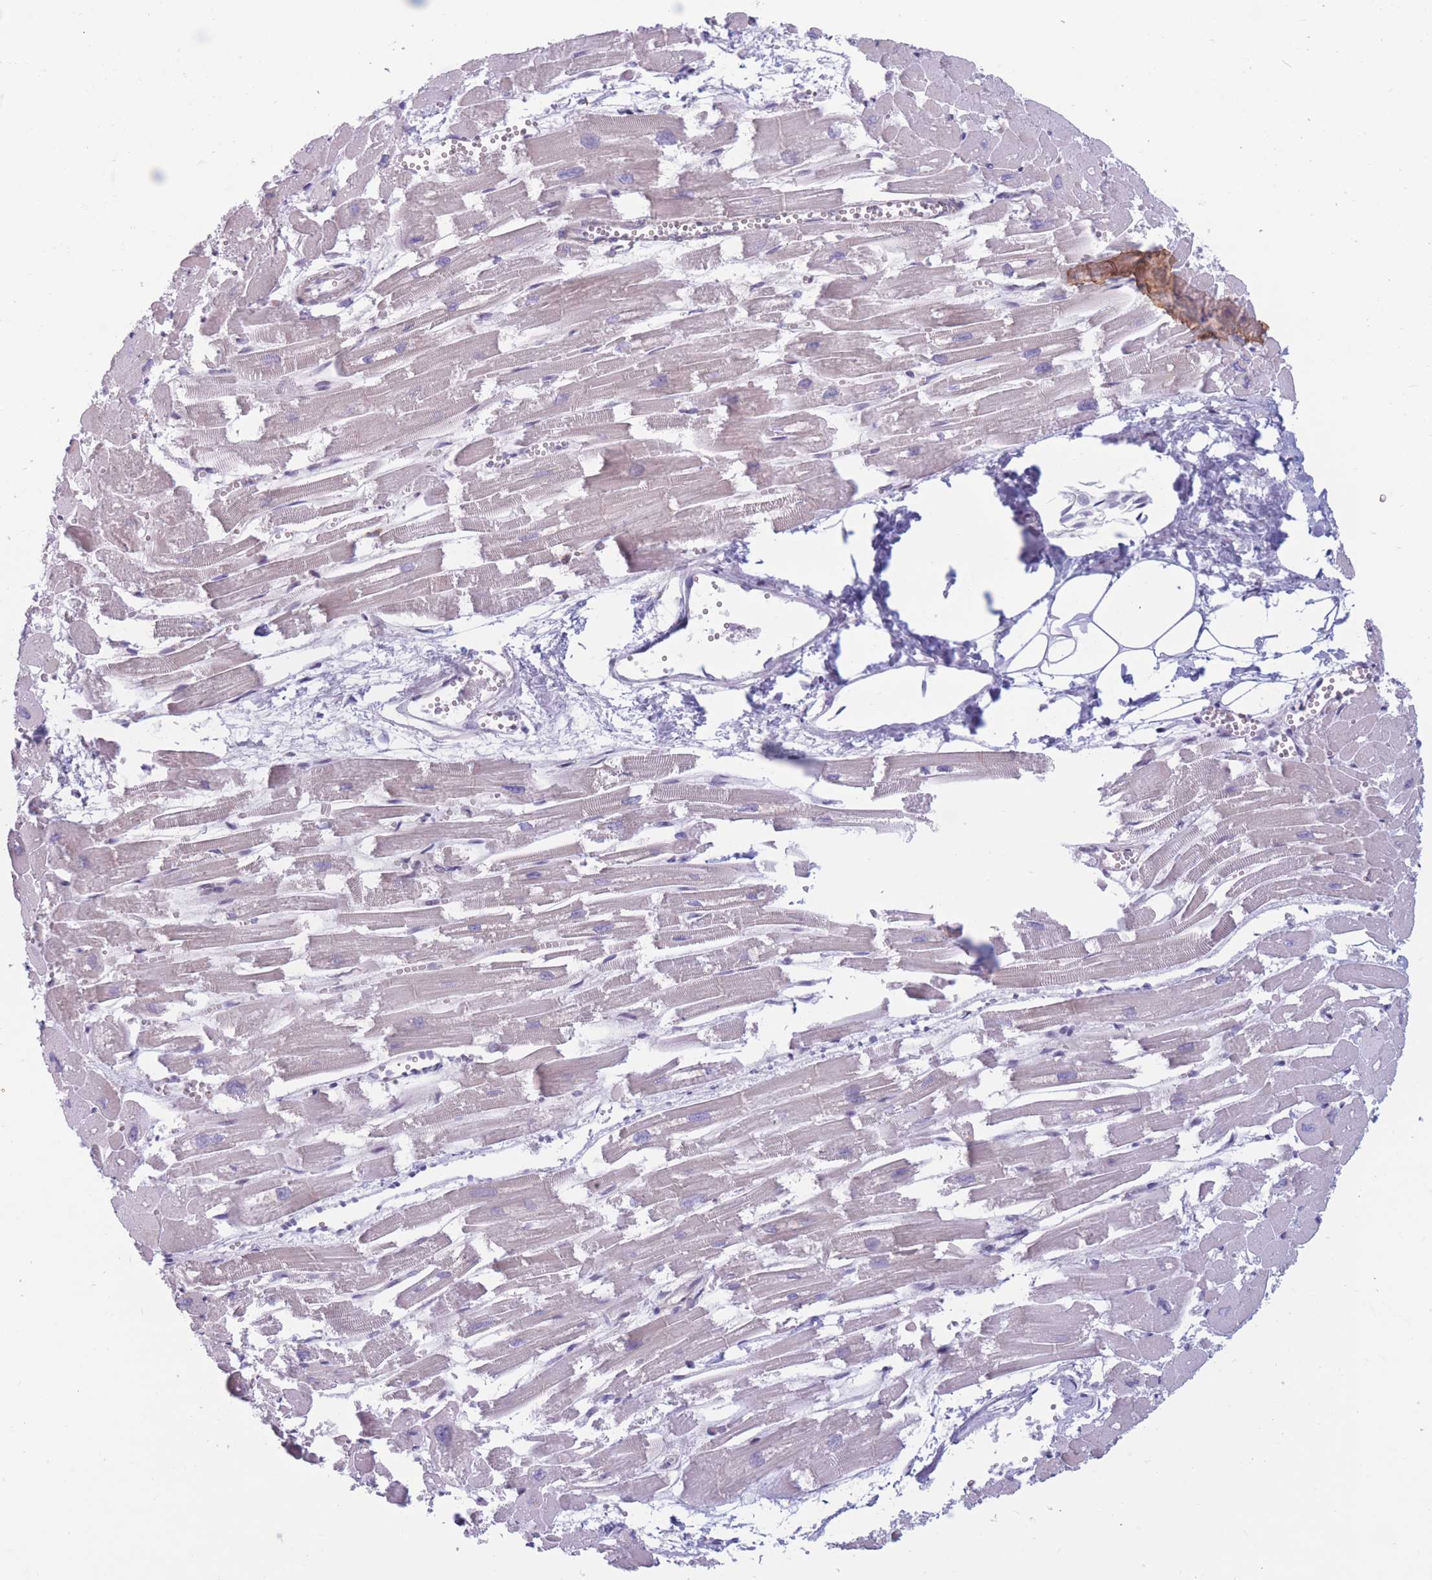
{"staining": {"intensity": "negative", "quantity": "none", "location": "none"}, "tissue": "heart muscle", "cell_type": "Cardiomyocytes", "image_type": "normal", "snomed": [{"axis": "morphology", "description": "Normal tissue, NOS"}, {"axis": "topography", "description": "Heart"}], "caption": "Immunohistochemistry (IHC) histopathology image of normal human heart muscle stained for a protein (brown), which reveals no staining in cardiomyocytes.", "gene": "PODXL", "patient": {"sex": "male", "age": 54}}